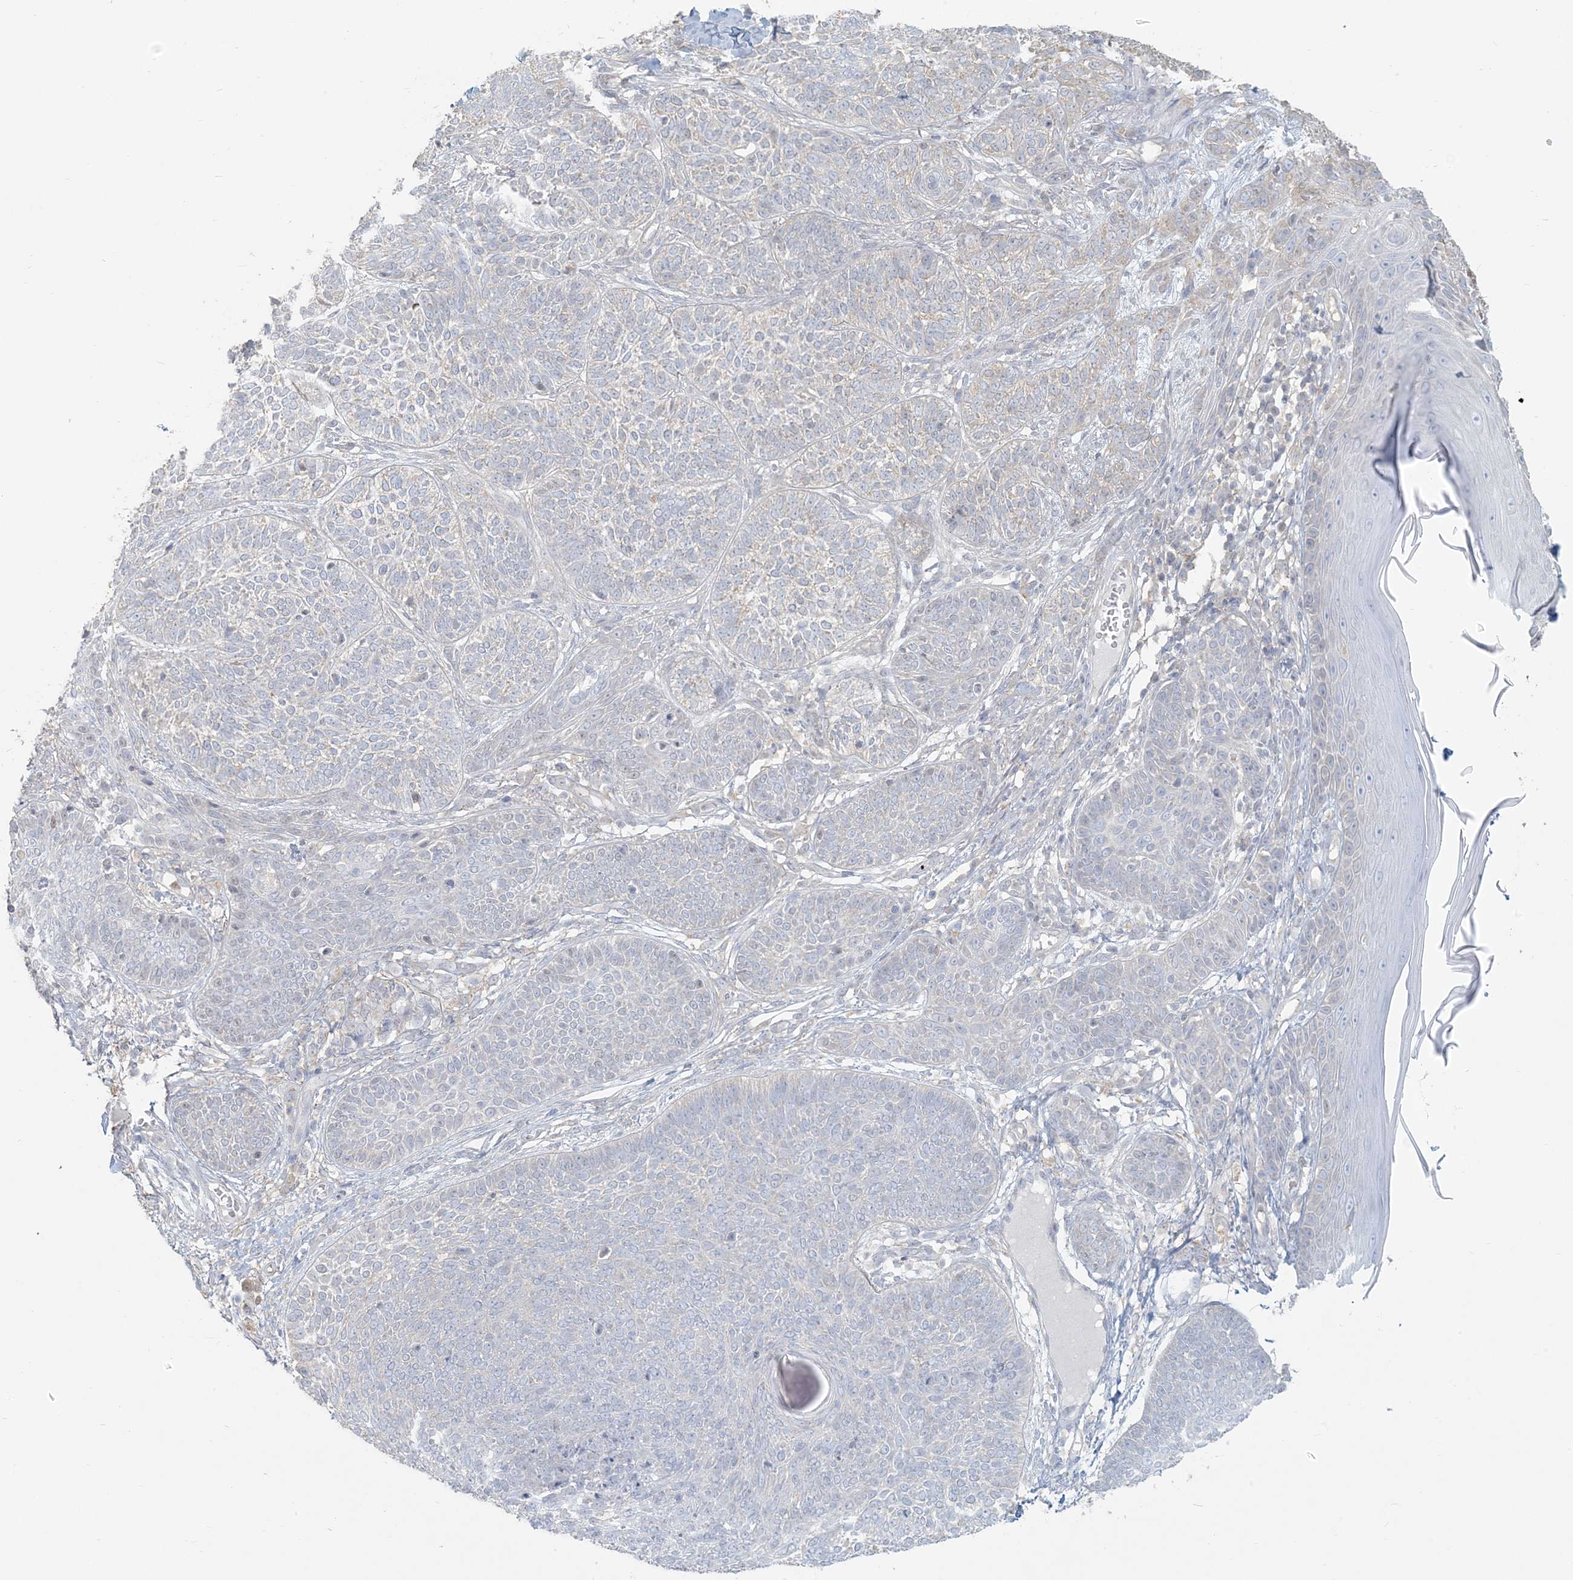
{"staining": {"intensity": "negative", "quantity": "none", "location": "none"}, "tissue": "skin cancer", "cell_type": "Tumor cells", "image_type": "cancer", "snomed": [{"axis": "morphology", "description": "Basal cell carcinoma"}, {"axis": "topography", "description": "Skin"}], "caption": "Tumor cells are negative for protein expression in human basal cell carcinoma (skin).", "gene": "HACL1", "patient": {"sex": "male", "age": 85}}